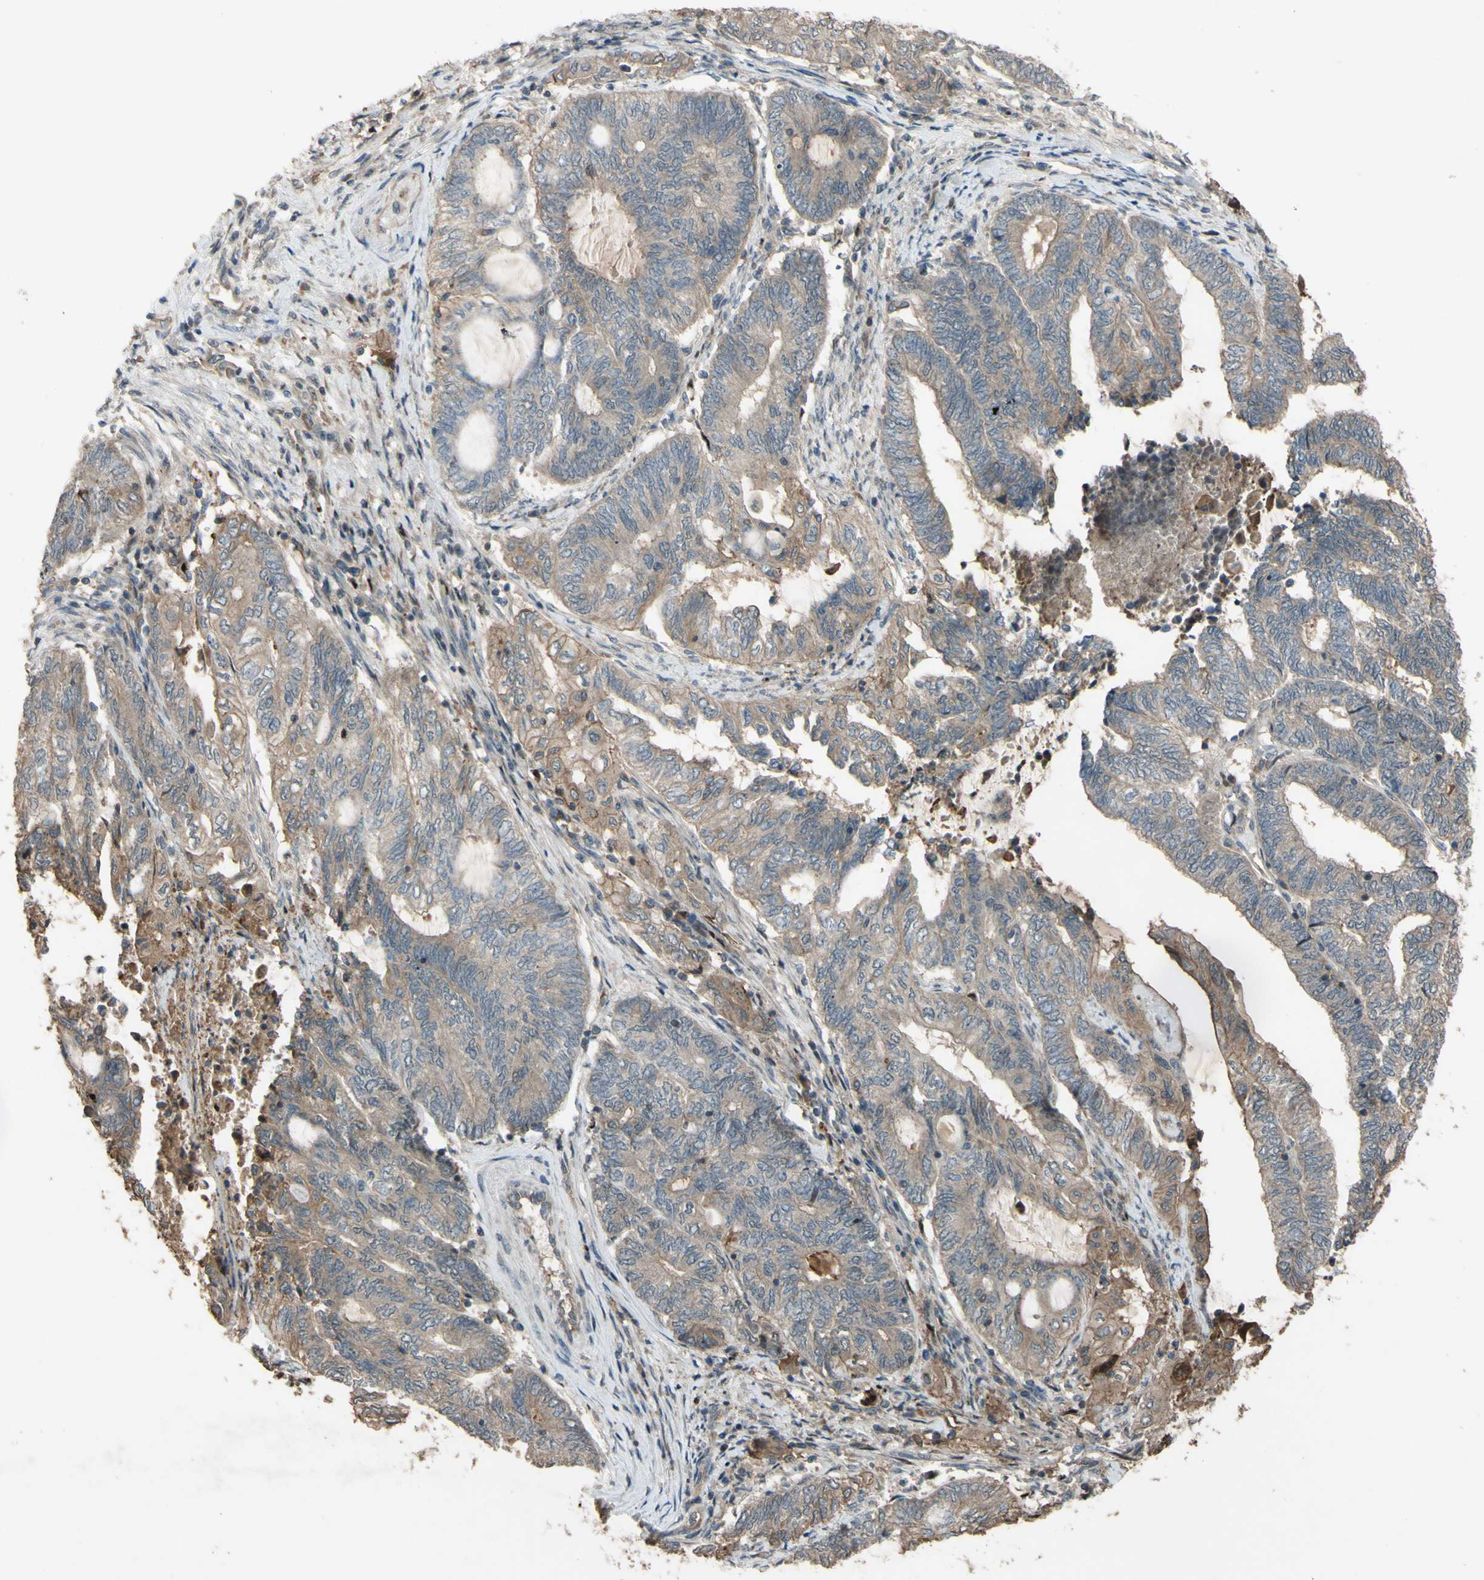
{"staining": {"intensity": "weak", "quantity": ">75%", "location": "cytoplasmic/membranous"}, "tissue": "endometrial cancer", "cell_type": "Tumor cells", "image_type": "cancer", "snomed": [{"axis": "morphology", "description": "Adenocarcinoma, NOS"}, {"axis": "topography", "description": "Uterus"}, {"axis": "topography", "description": "Endometrium"}], "caption": "Human adenocarcinoma (endometrial) stained for a protein (brown) exhibits weak cytoplasmic/membranous positive staining in approximately >75% of tumor cells.", "gene": "SHROOM4", "patient": {"sex": "female", "age": 70}}